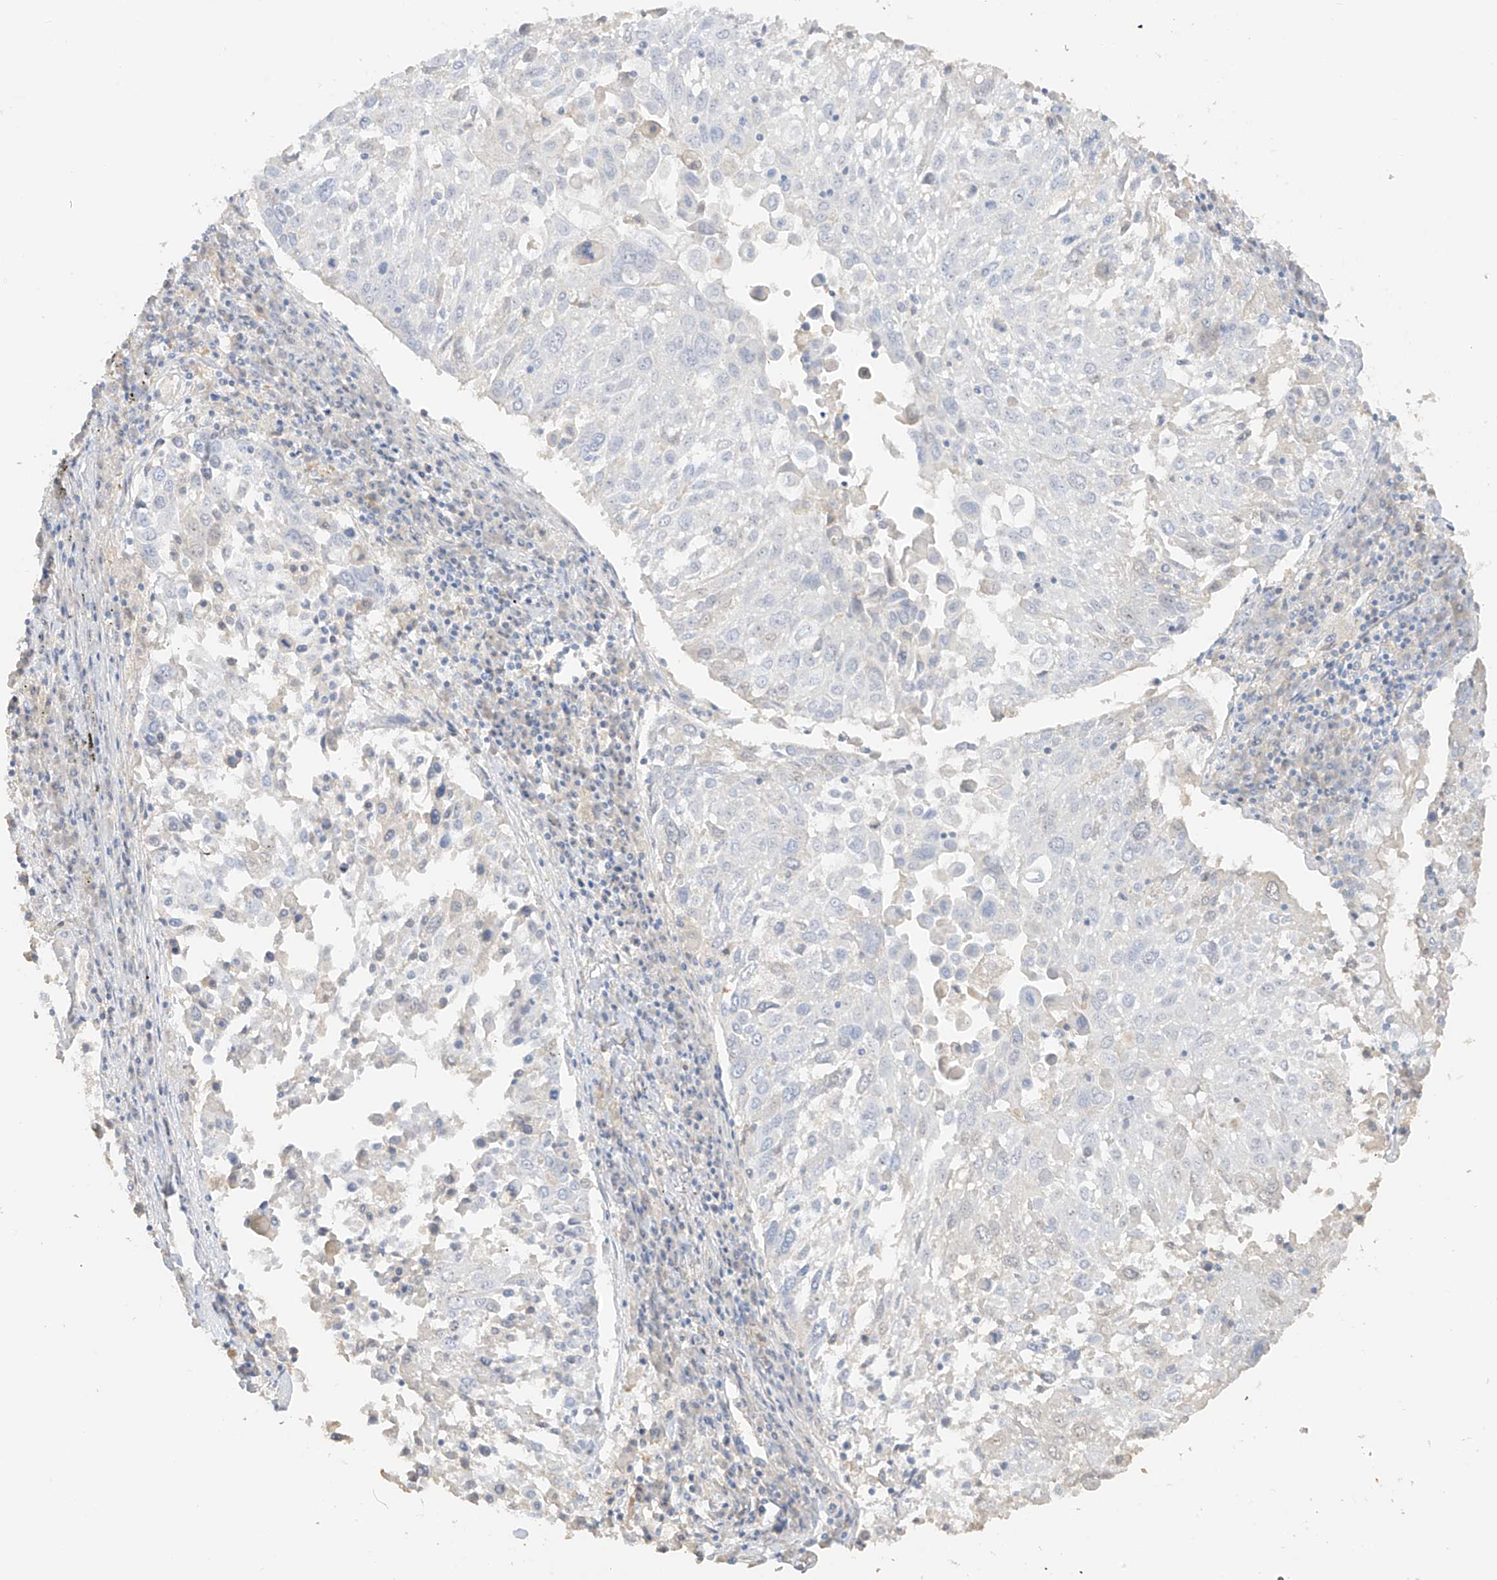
{"staining": {"intensity": "negative", "quantity": "none", "location": "none"}, "tissue": "lung cancer", "cell_type": "Tumor cells", "image_type": "cancer", "snomed": [{"axis": "morphology", "description": "Squamous cell carcinoma, NOS"}, {"axis": "topography", "description": "Lung"}], "caption": "Squamous cell carcinoma (lung) was stained to show a protein in brown. There is no significant positivity in tumor cells.", "gene": "ZBTB41", "patient": {"sex": "male", "age": 65}}